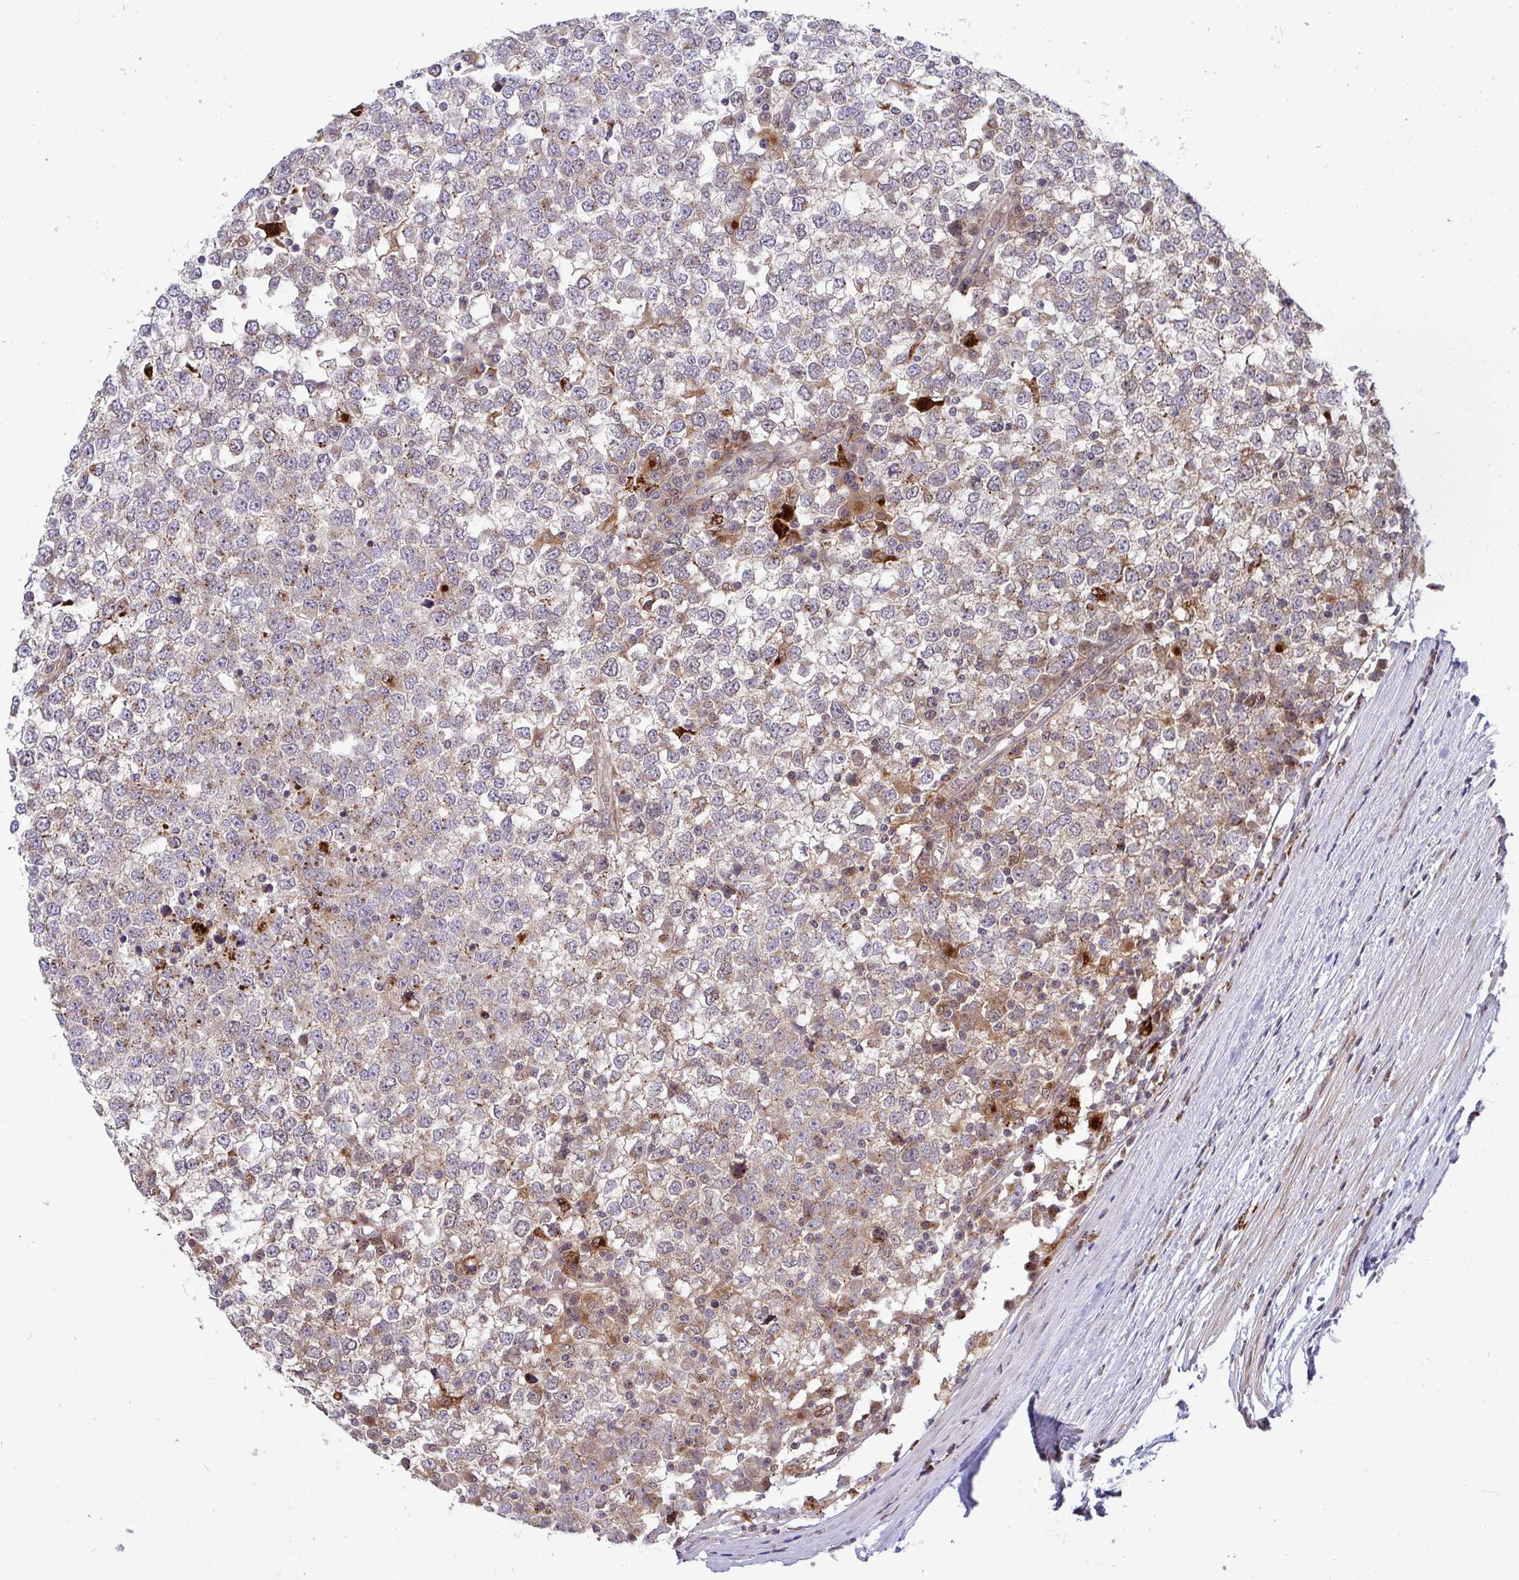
{"staining": {"intensity": "weak", "quantity": "25%-75%", "location": "cytoplasmic/membranous"}, "tissue": "testis cancer", "cell_type": "Tumor cells", "image_type": "cancer", "snomed": [{"axis": "morphology", "description": "Seminoma, NOS"}, {"axis": "topography", "description": "Testis"}], "caption": "Testis seminoma was stained to show a protein in brown. There is low levels of weak cytoplasmic/membranous expression in approximately 25%-75% of tumor cells.", "gene": "TRIM44", "patient": {"sex": "male", "age": 65}}